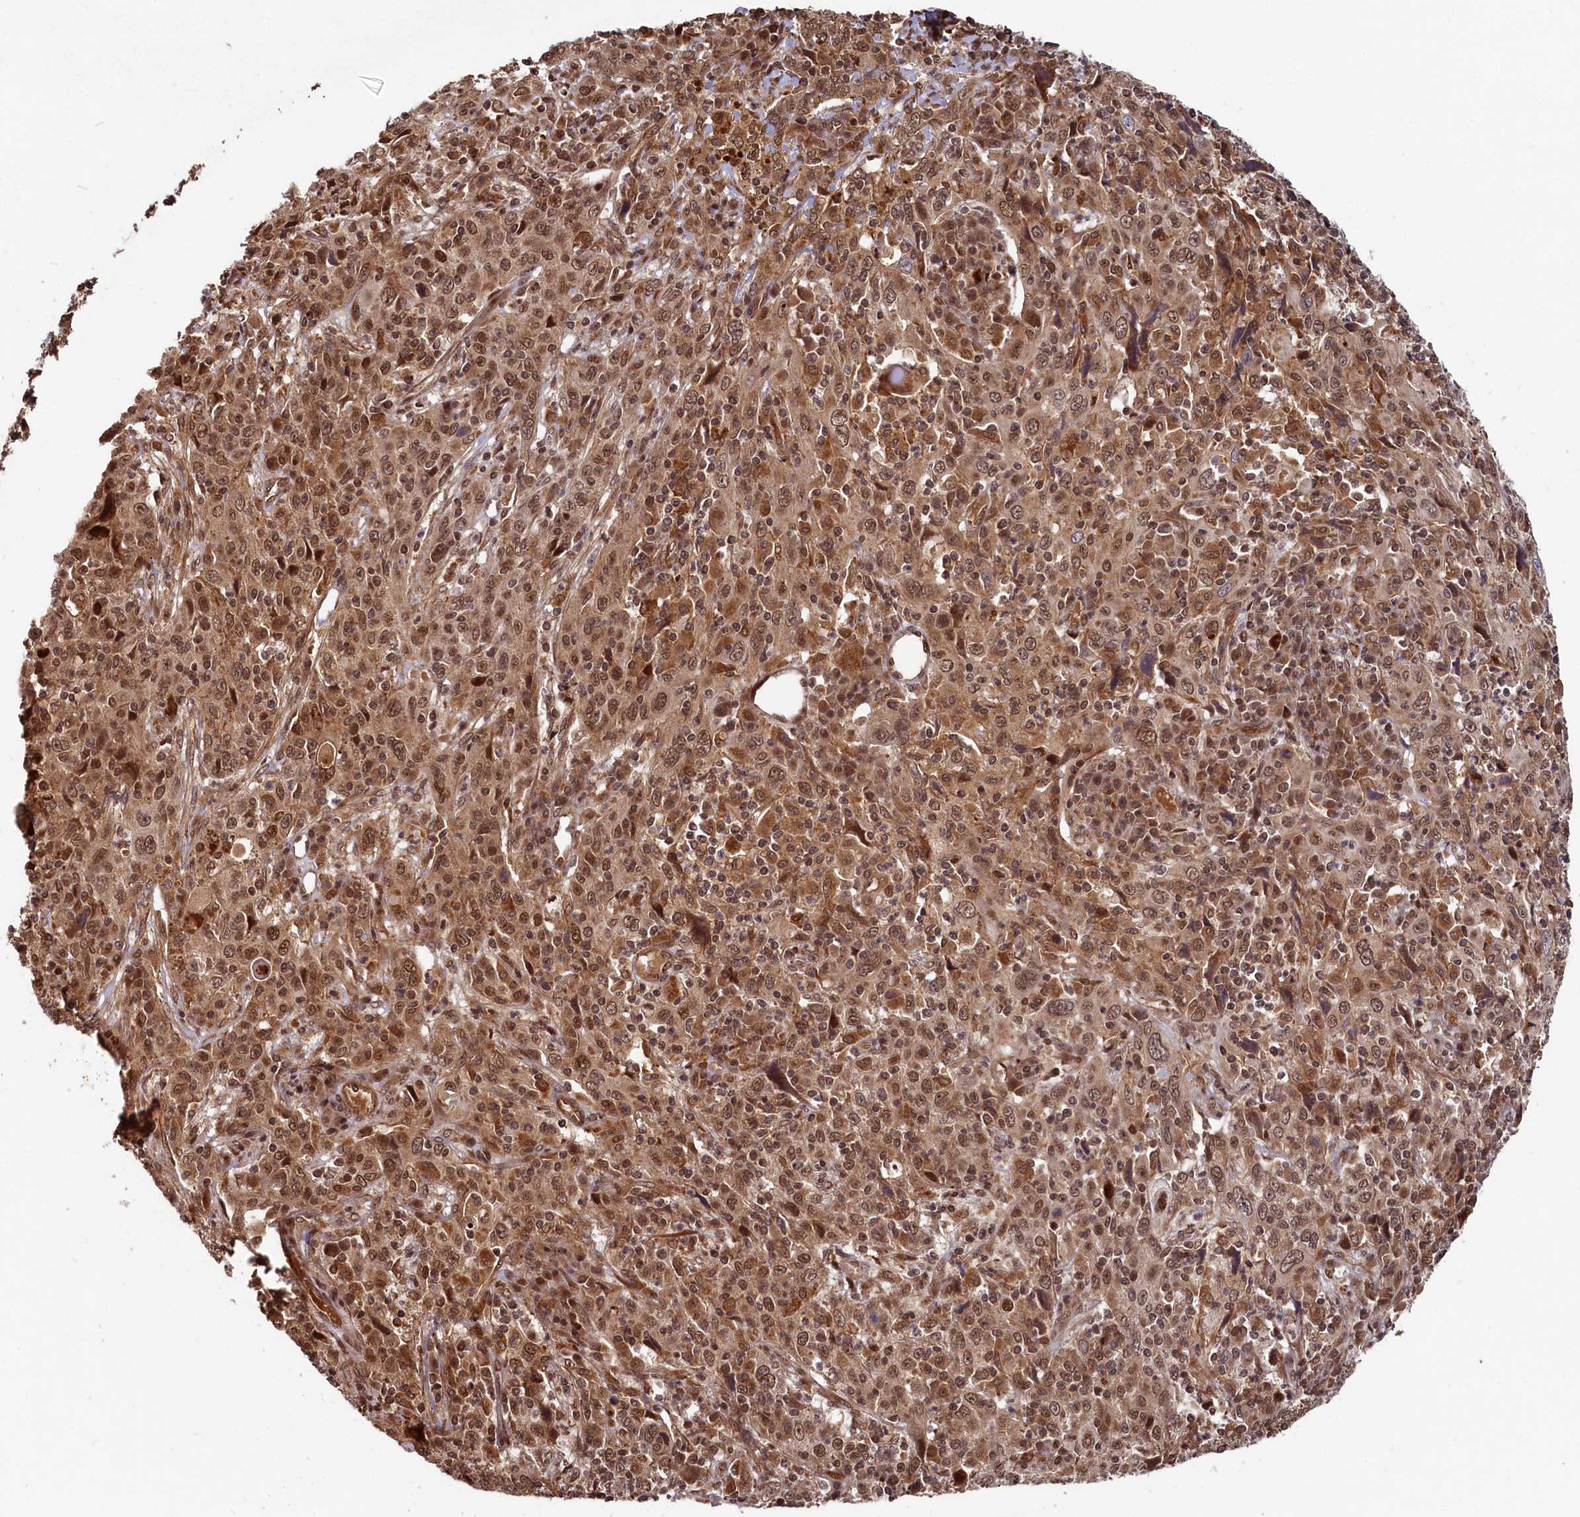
{"staining": {"intensity": "moderate", "quantity": ">75%", "location": "cytoplasmic/membranous,nuclear"}, "tissue": "cervical cancer", "cell_type": "Tumor cells", "image_type": "cancer", "snomed": [{"axis": "morphology", "description": "Squamous cell carcinoma, NOS"}, {"axis": "topography", "description": "Cervix"}], "caption": "An IHC image of neoplastic tissue is shown. Protein staining in brown highlights moderate cytoplasmic/membranous and nuclear positivity in squamous cell carcinoma (cervical) within tumor cells.", "gene": "TRIM23", "patient": {"sex": "female", "age": 46}}